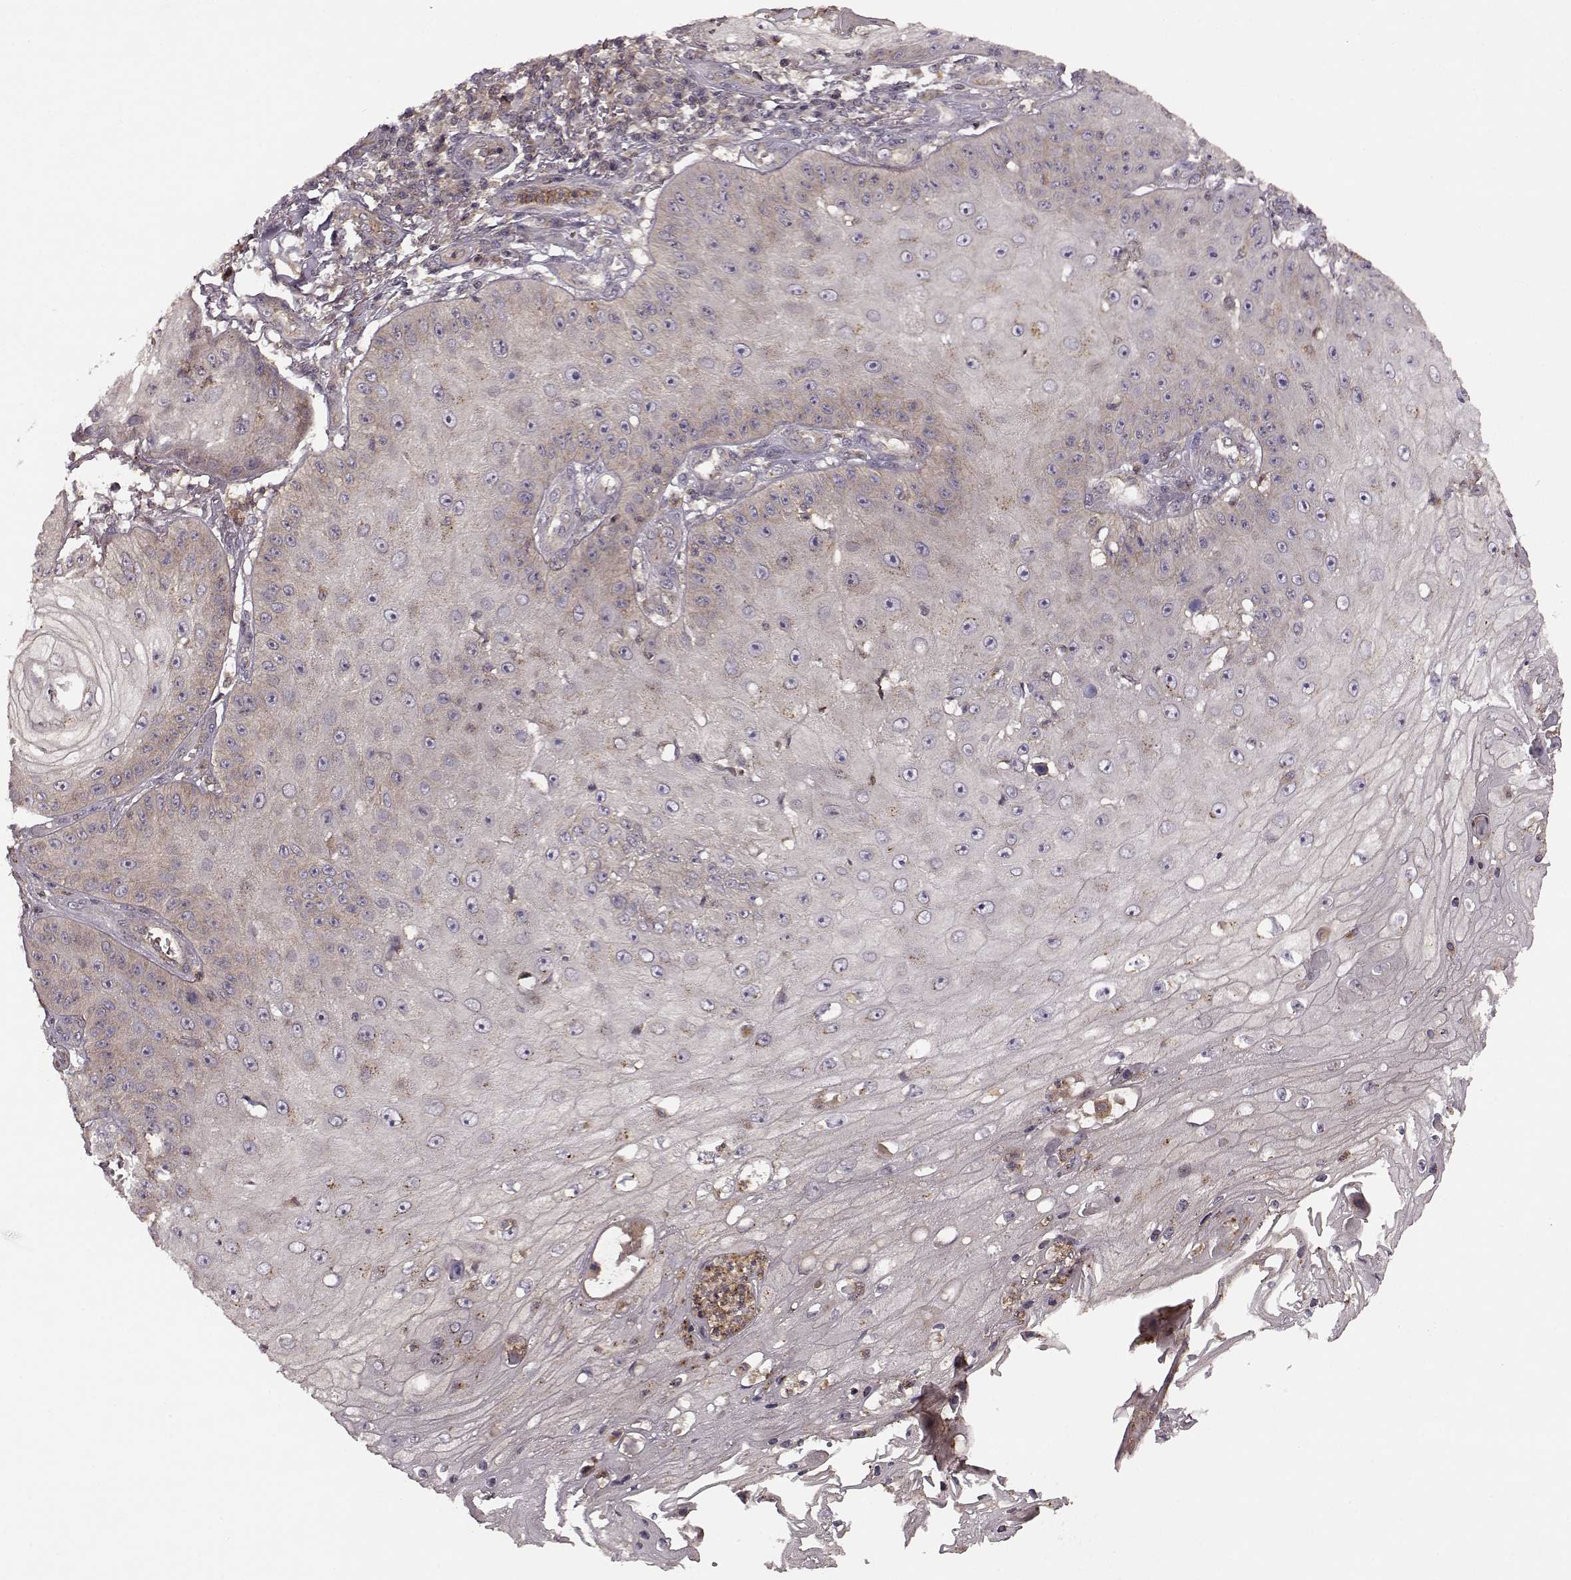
{"staining": {"intensity": "weak", "quantity": "<25%", "location": "cytoplasmic/membranous"}, "tissue": "skin cancer", "cell_type": "Tumor cells", "image_type": "cancer", "snomed": [{"axis": "morphology", "description": "Squamous cell carcinoma, NOS"}, {"axis": "topography", "description": "Skin"}], "caption": "IHC of skin squamous cell carcinoma reveals no positivity in tumor cells. (Brightfield microscopy of DAB (3,3'-diaminobenzidine) immunohistochemistry (IHC) at high magnification).", "gene": "IFRD2", "patient": {"sex": "male", "age": 70}}